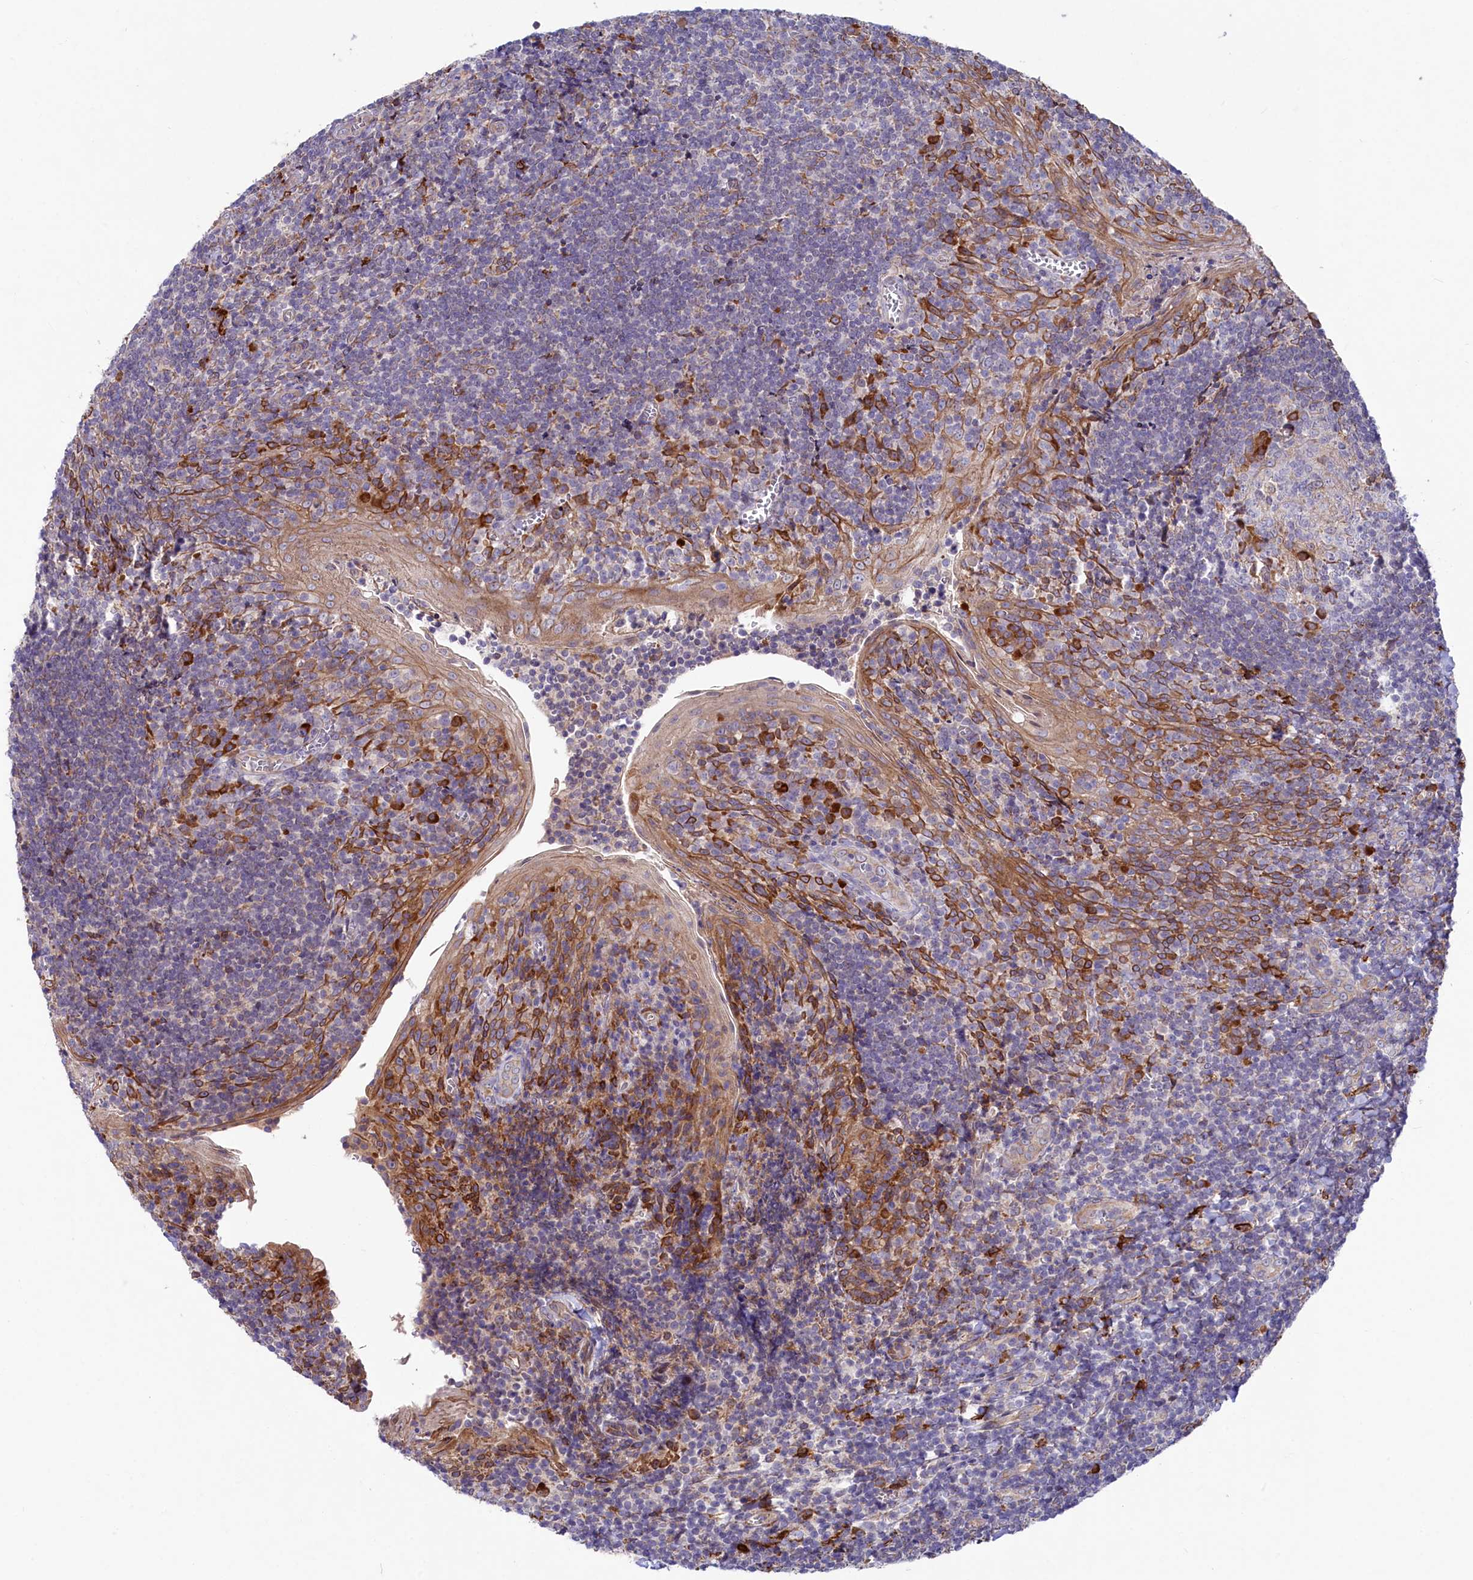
{"staining": {"intensity": "moderate", "quantity": "<25%", "location": "cytoplasmic/membranous"}, "tissue": "tonsil", "cell_type": "Germinal center cells", "image_type": "normal", "snomed": [{"axis": "morphology", "description": "Normal tissue, NOS"}, {"axis": "topography", "description": "Tonsil"}], "caption": "Immunohistochemistry of benign human tonsil shows low levels of moderate cytoplasmic/membranous positivity in approximately <25% of germinal center cells.", "gene": "CHID1", "patient": {"sex": "male", "age": 27}}